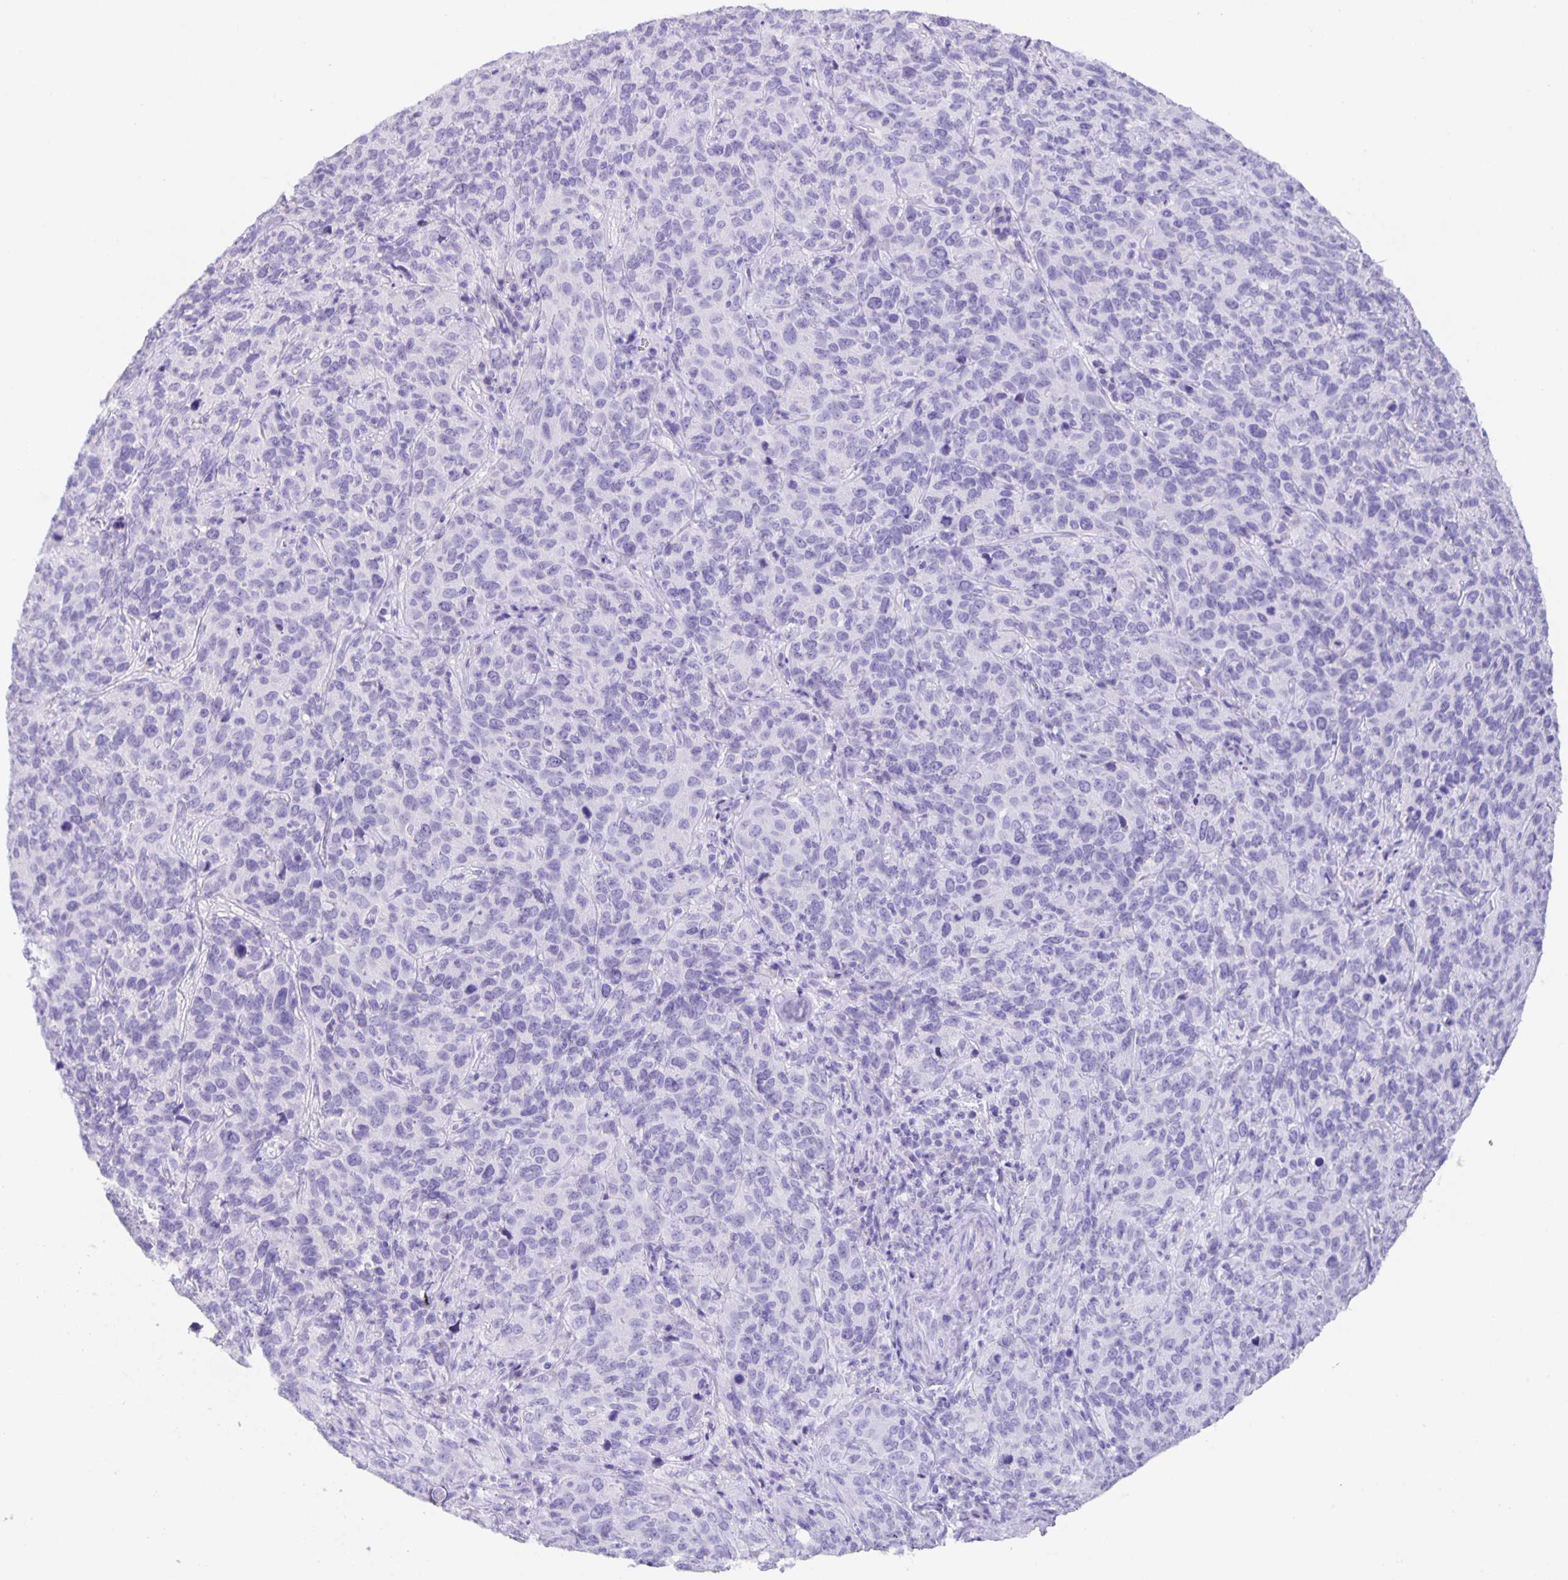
{"staining": {"intensity": "negative", "quantity": "none", "location": "none"}, "tissue": "cervical cancer", "cell_type": "Tumor cells", "image_type": "cancer", "snomed": [{"axis": "morphology", "description": "Squamous cell carcinoma, NOS"}, {"axis": "topography", "description": "Cervix"}], "caption": "High magnification brightfield microscopy of squamous cell carcinoma (cervical) stained with DAB (brown) and counterstained with hematoxylin (blue): tumor cells show no significant staining.", "gene": "GUCA2A", "patient": {"sex": "female", "age": 51}}